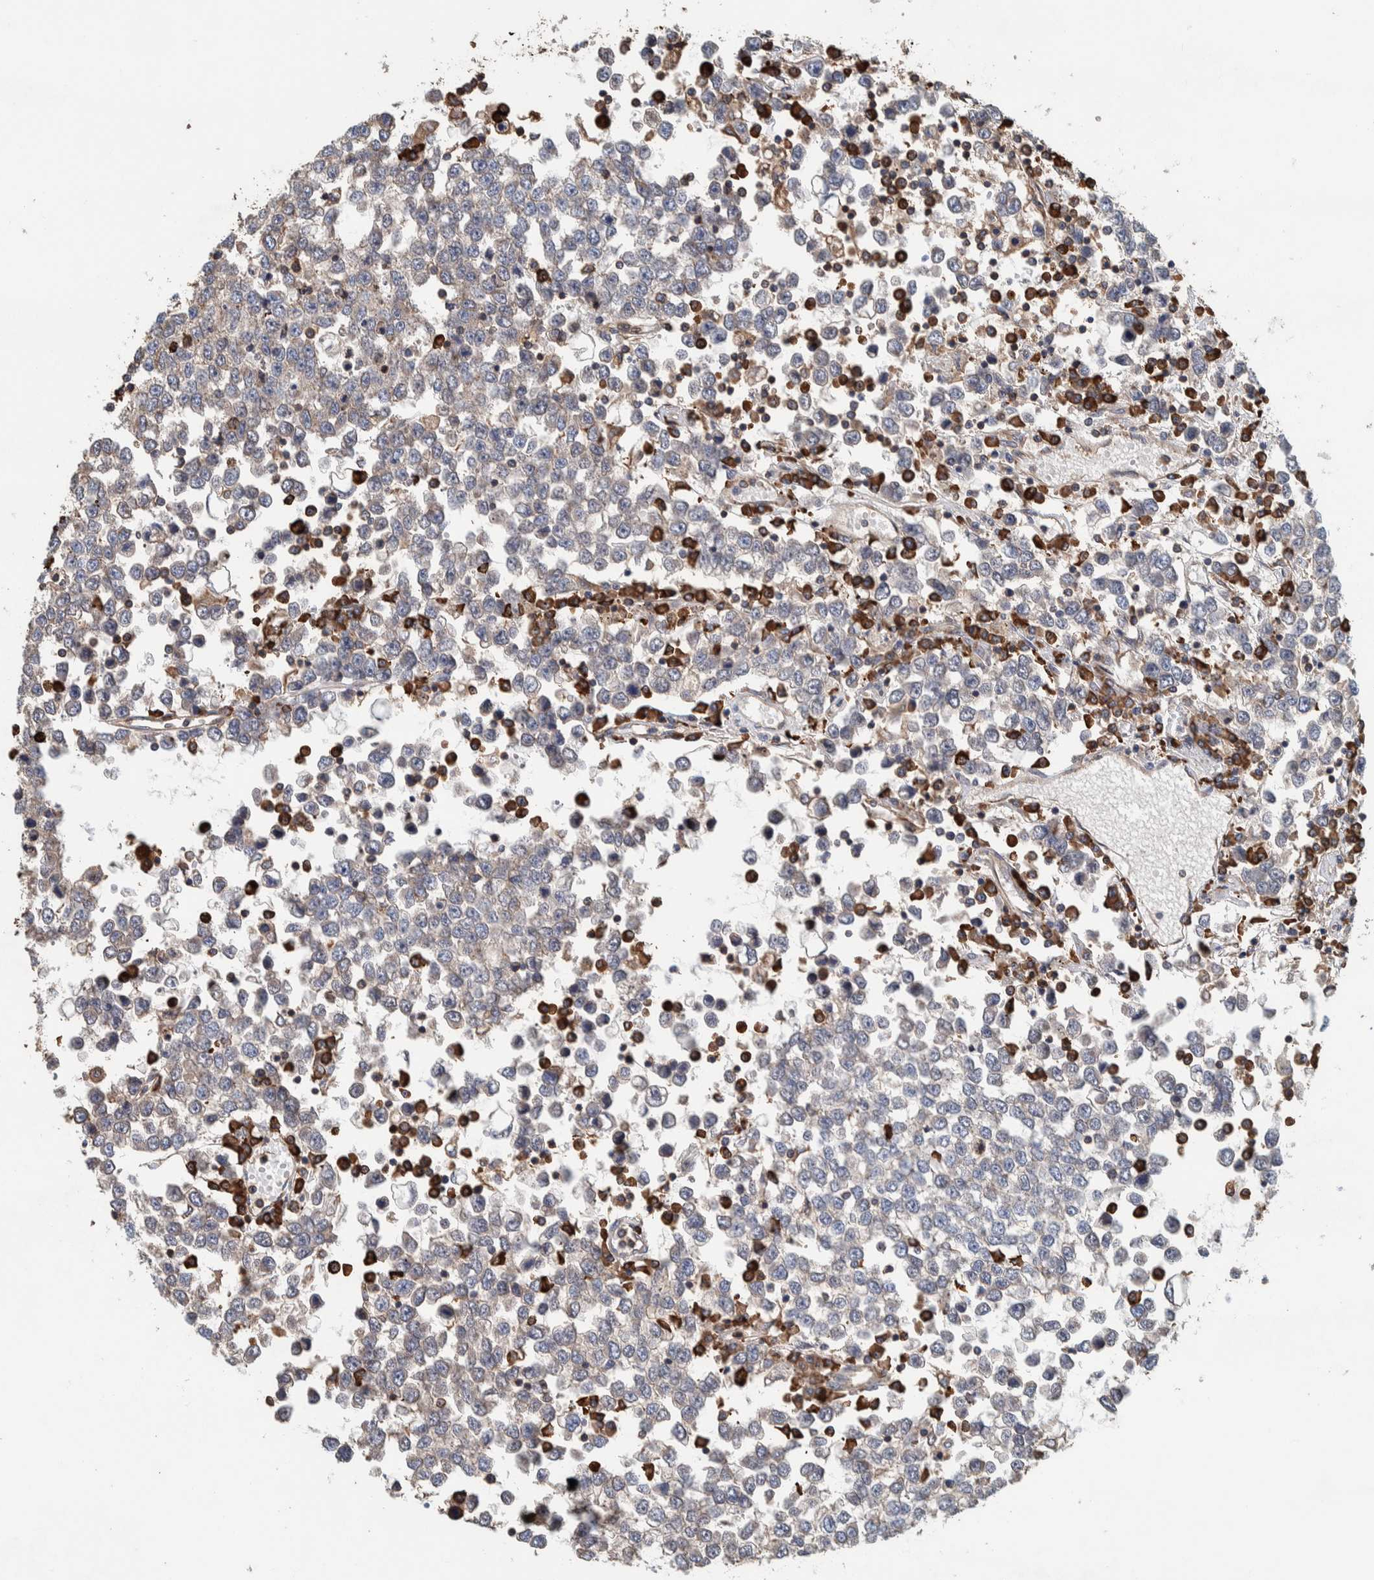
{"staining": {"intensity": "weak", "quantity": "25%-75%", "location": "cytoplasmic/membranous"}, "tissue": "testis cancer", "cell_type": "Tumor cells", "image_type": "cancer", "snomed": [{"axis": "morphology", "description": "Seminoma, NOS"}, {"axis": "topography", "description": "Testis"}], "caption": "Tumor cells show low levels of weak cytoplasmic/membranous positivity in about 25%-75% of cells in human seminoma (testis). (Brightfield microscopy of DAB IHC at high magnification).", "gene": "PLA2G3", "patient": {"sex": "male", "age": 65}}